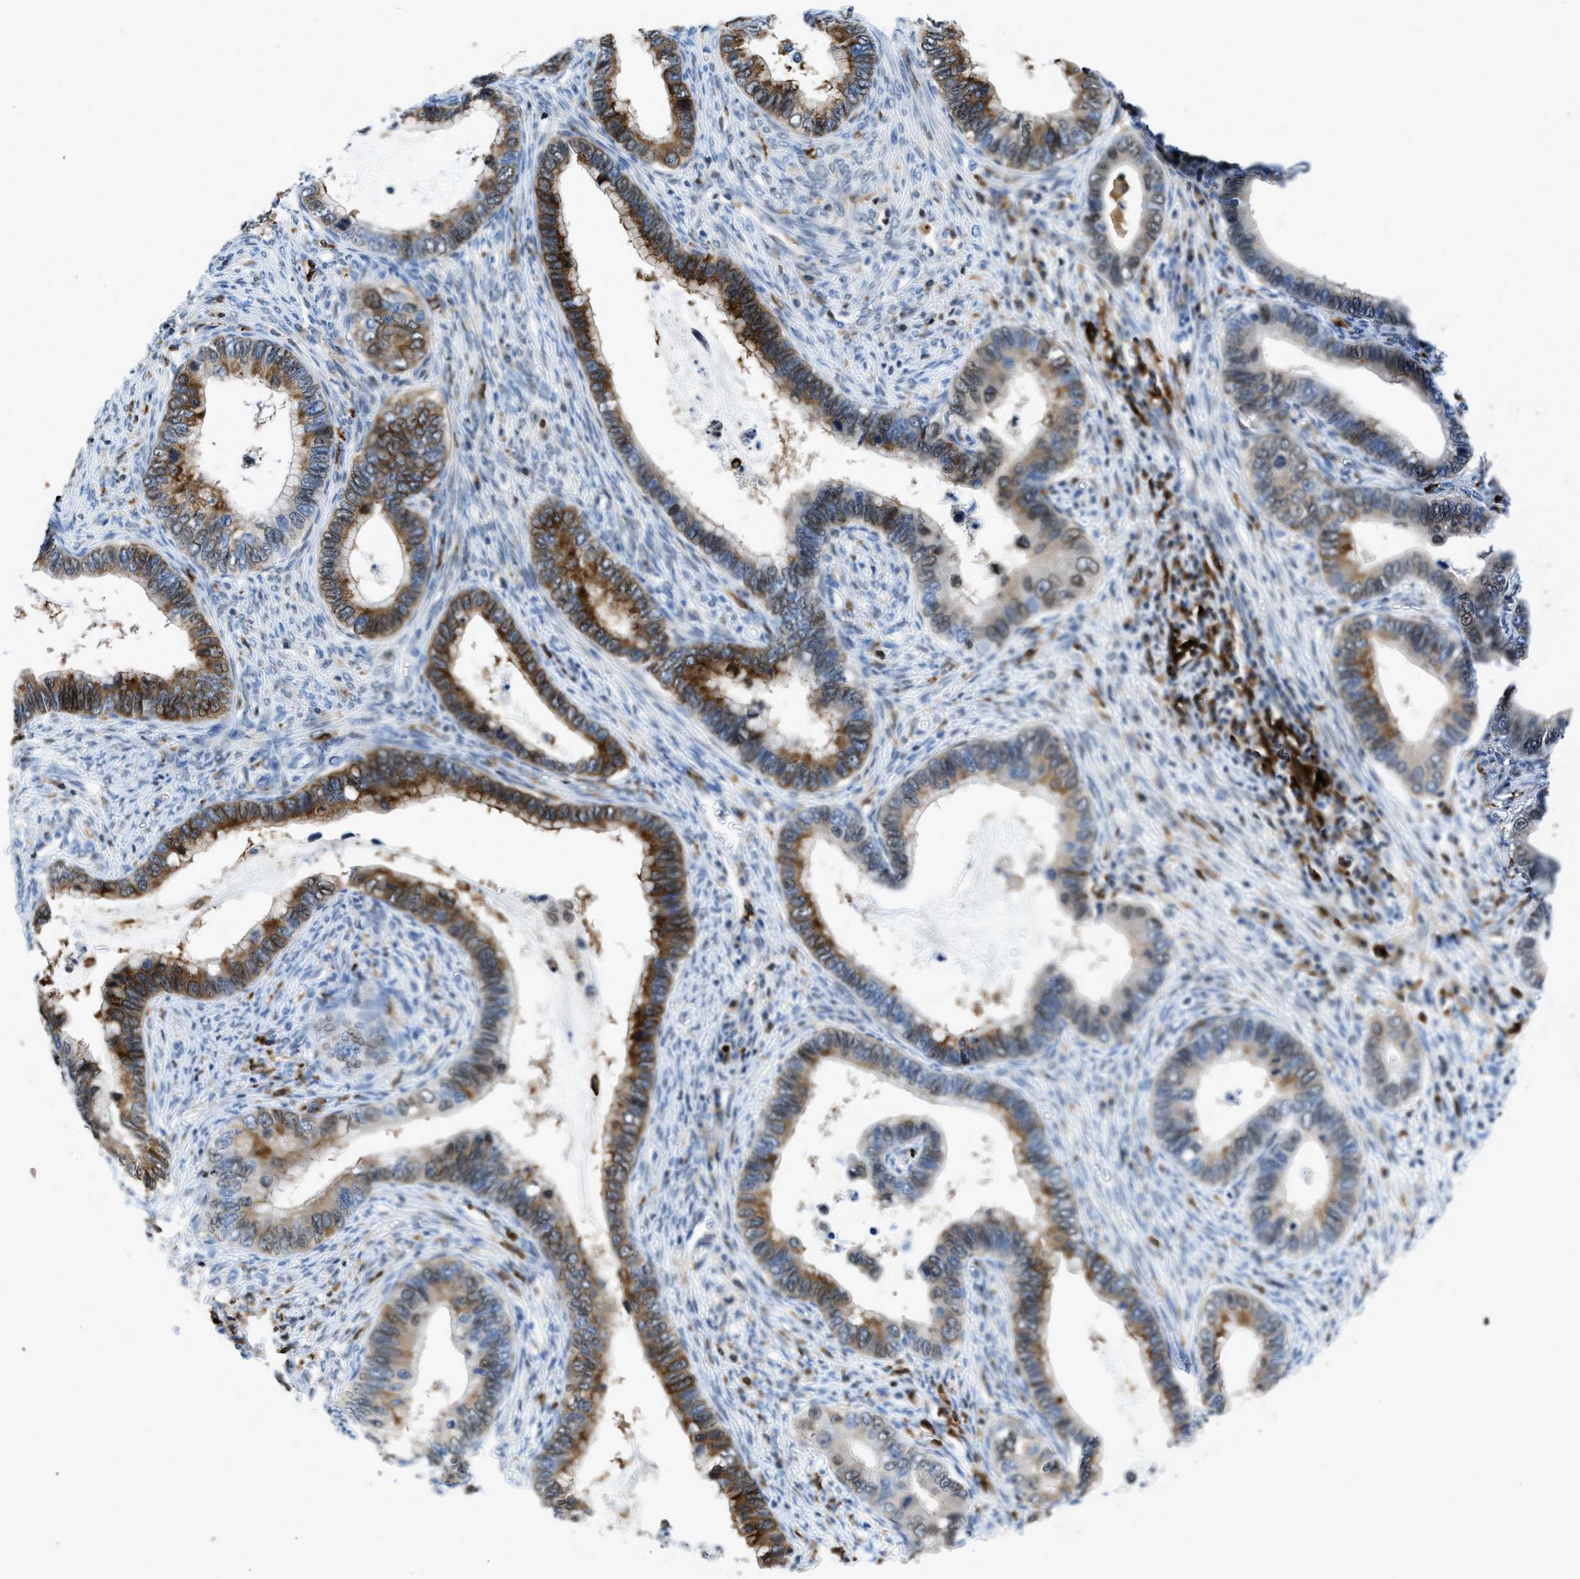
{"staining": {"intensity": "moderate", "quantity": ">75%", "location": "cytoplasmic/membranous"}, "tissue": "cervical cancer", "cell_type": "Tumor cells", "image_type": "cancer", "snomed": [{"axis": "morphology", "description": "Adenocarcinoma, NOS"}, {"axis": "topography", "description": "Cervix"}], "caption": "Human cervical adenocarcinoma stained with a brown dye shows moderate cytoplasmic/membranous positive positivity in about >75% of tumor cells.", "gene": "CD226", "patient": {"sex": "female", "age": 44}}